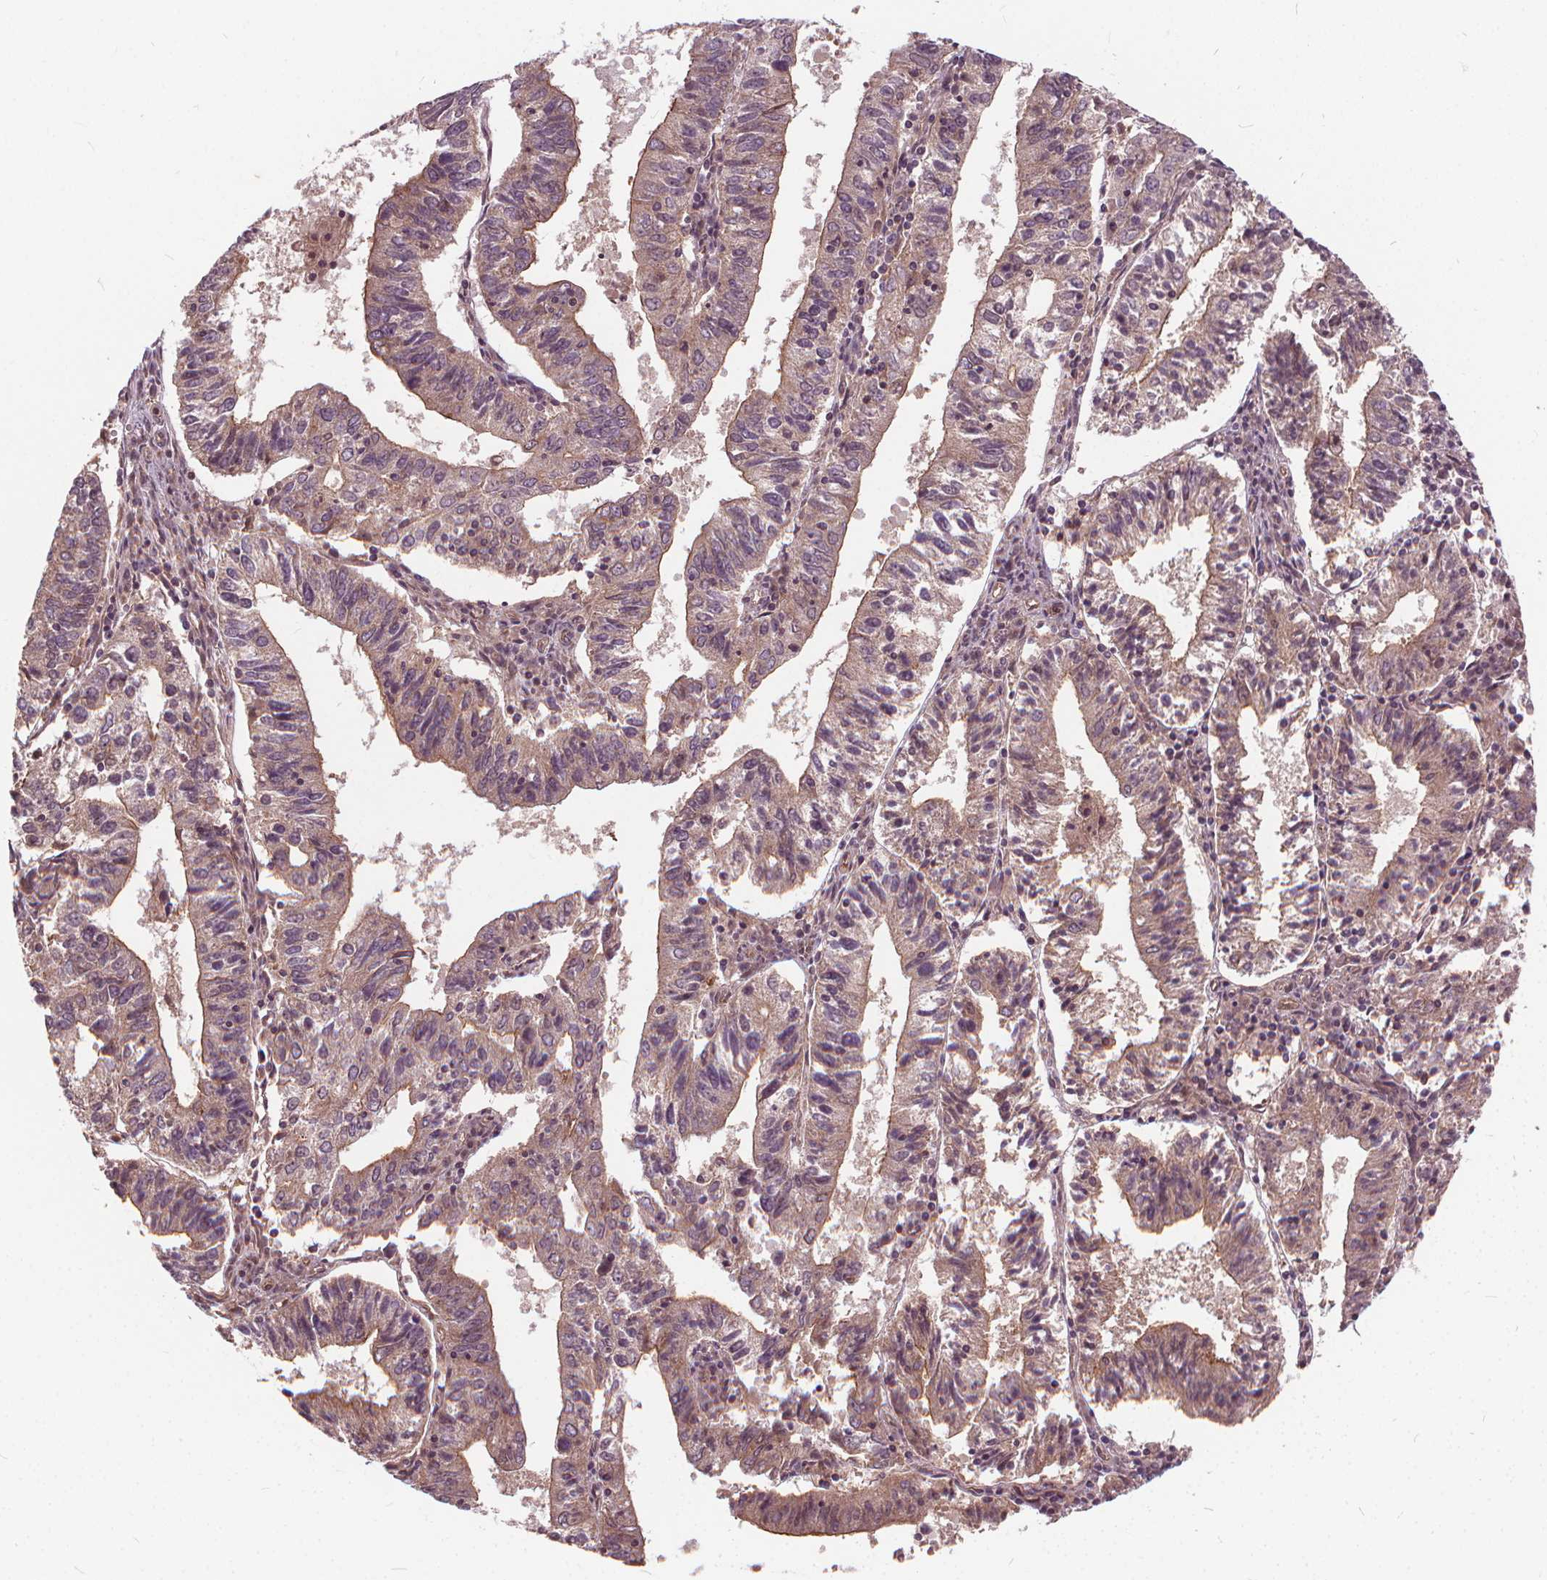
{"staining": {"intensity": "moderate", "quantity": ">75%", "location": "cytoplasmic/membranous"}, "tissue": "endometrial cancer", "cell_type": "Tumor cells", "image_type": "cancer", "snomed": [{"axis": "morphology", "description": "Adenocarcinoma, NOS"}, {"axis": "topography", "description": "Endometrium"}], "caption": "Human endometrial cancer stained with a protein marker reveals moderate staining in tumor cells.", "gene": "INPP5E", "patient": {"sex": "female", "age": 82}}